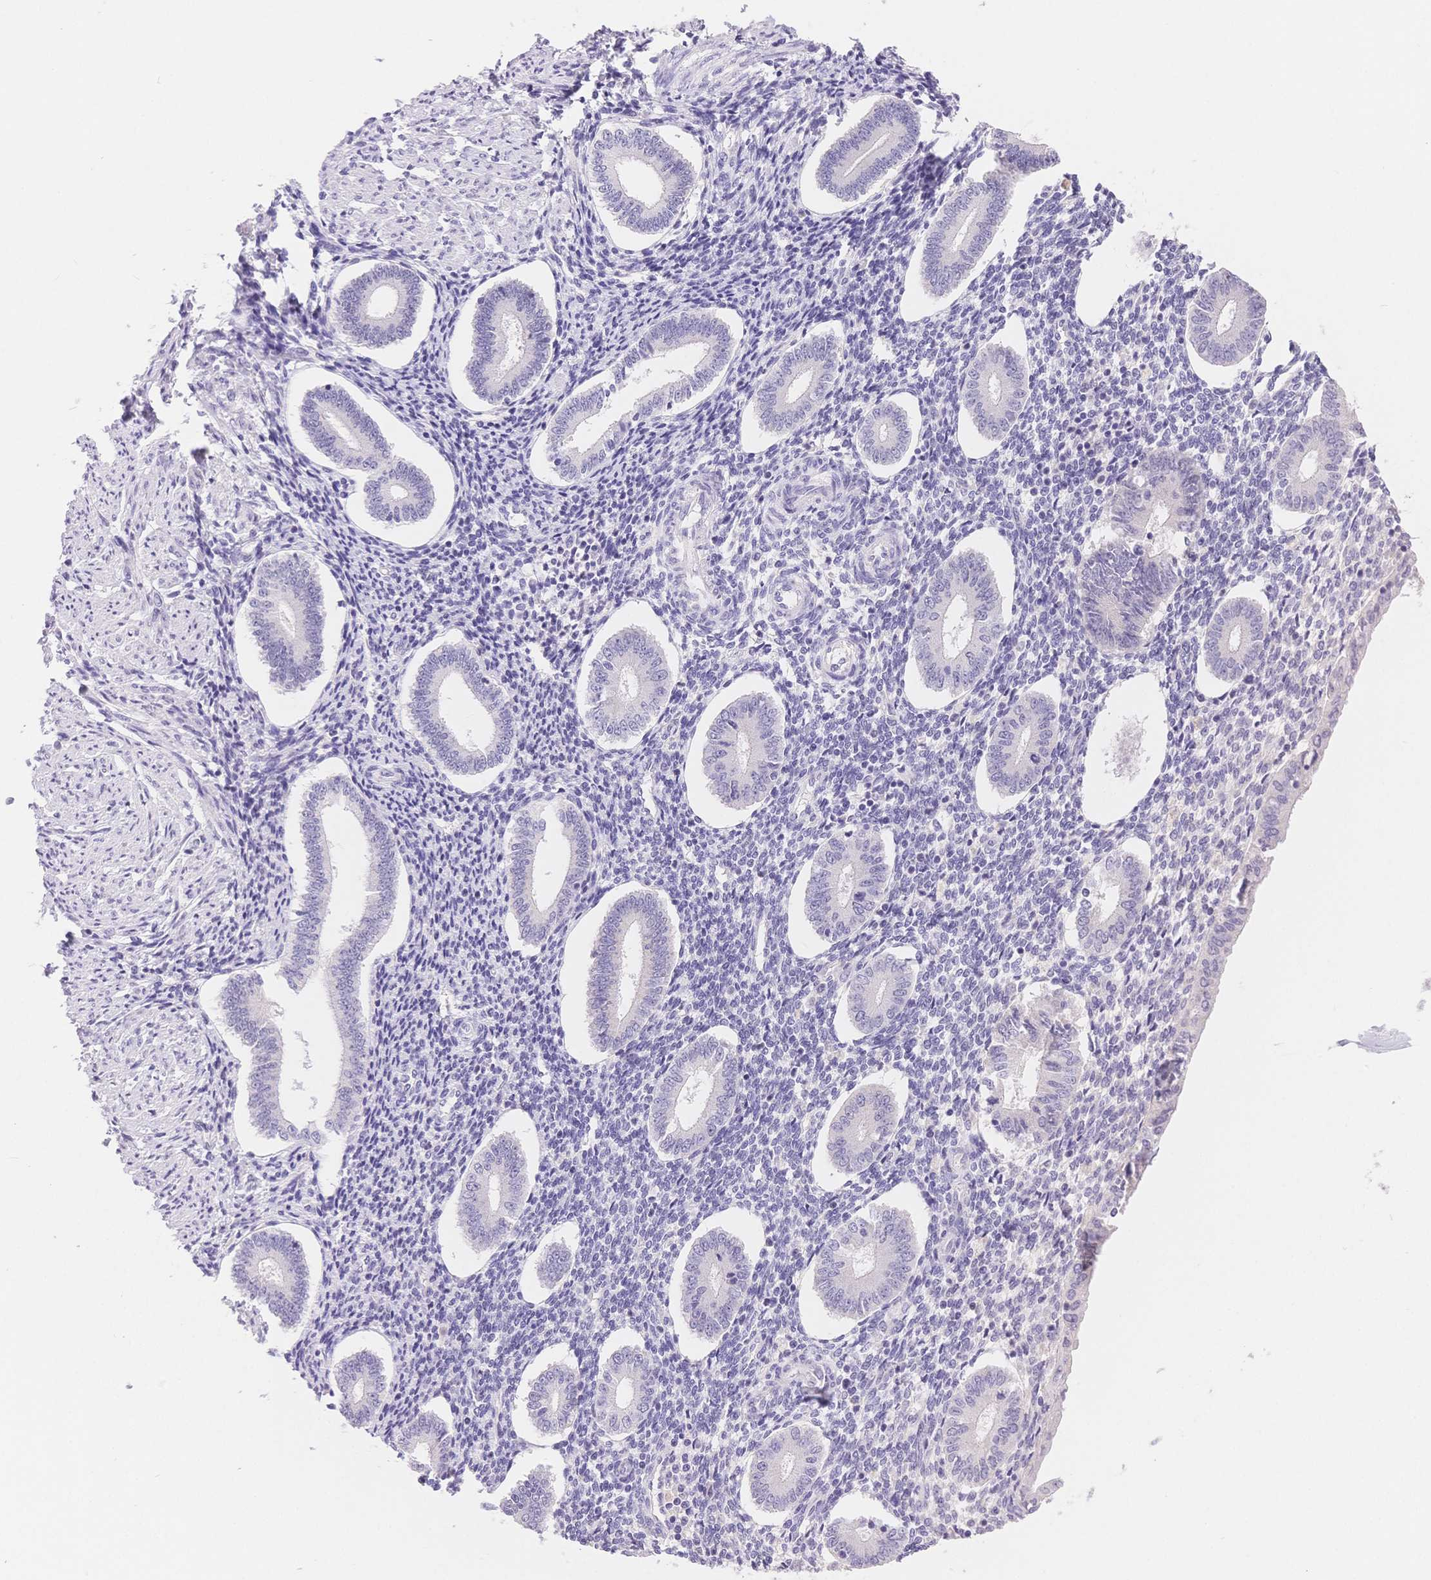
{"staining": {"intensity": "negative", "quantity": "none", "location": "none"}, "tissue": "endometrium", "cell_type": "Cells in endometrial stroma", "image_type": "normal", "snomed": [{"axis": "morphology", "description": "Normal tissue, NOS"}, {"axis": "topography", "description": "Endometrium"}], "caption": "This is an IHC photomicrograph of unremarkable endometrium. There is no positivity in cells in endometrial stroma.", "gene": "MYOM1", "patient": {"sex": "female", "age": 40}}